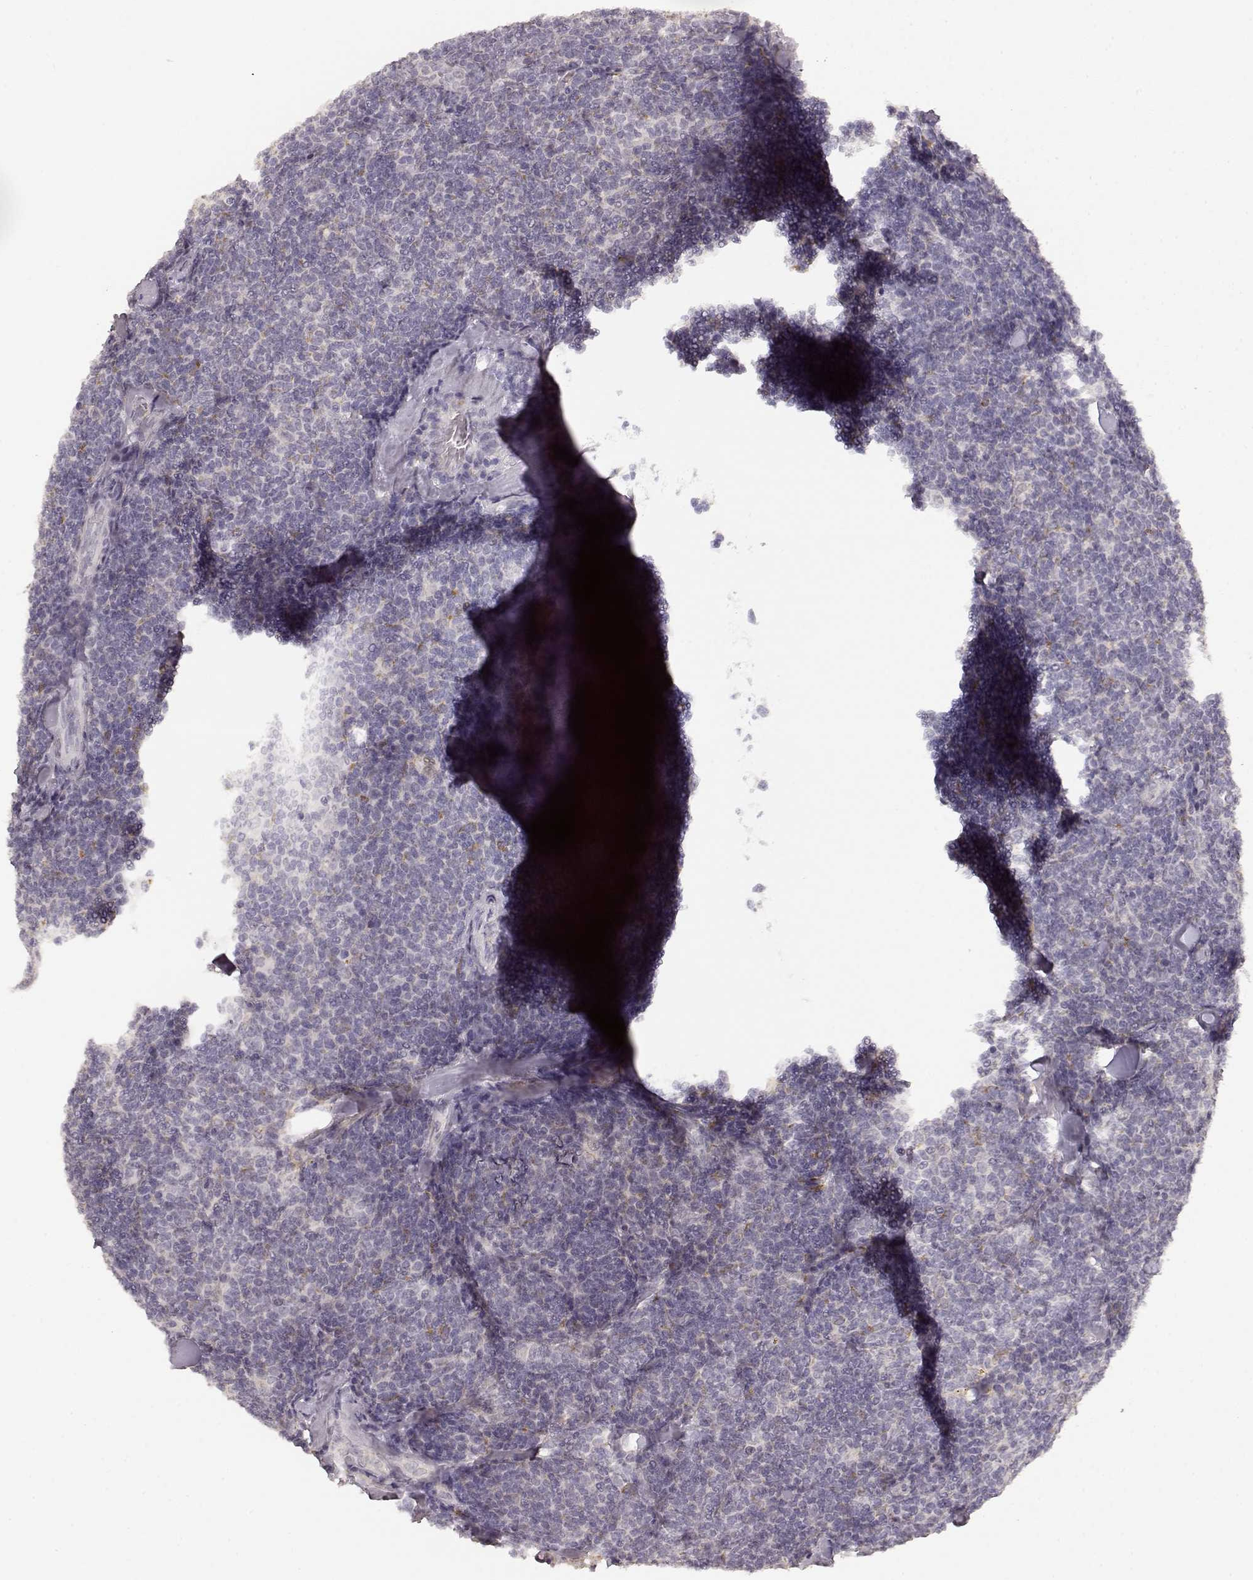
{"staining": {"intensity": "negative", "quantity": "none", "location": "none"}, "tissue": "lymphoma", "cell_type": "Tumor cells", "image_type": "cancer", "snomed": [{"axis": "morphology", "description": "Malignant lymphoma, non-Hodgkin's type, Low grade"}, {"axis": "topography", "description": "Lymph node"}], "caption": "This histopathology image is of malignant lymphoma, non-Hodgkin's type (low-grade) stained with immunohistochemistry (IHC) to label a protein in brown with the nuclei are counter-stained blue. There is no expression in tumor cells.", "gene": "LAMC2", "patient": {"sex": "female", "age": 56}}